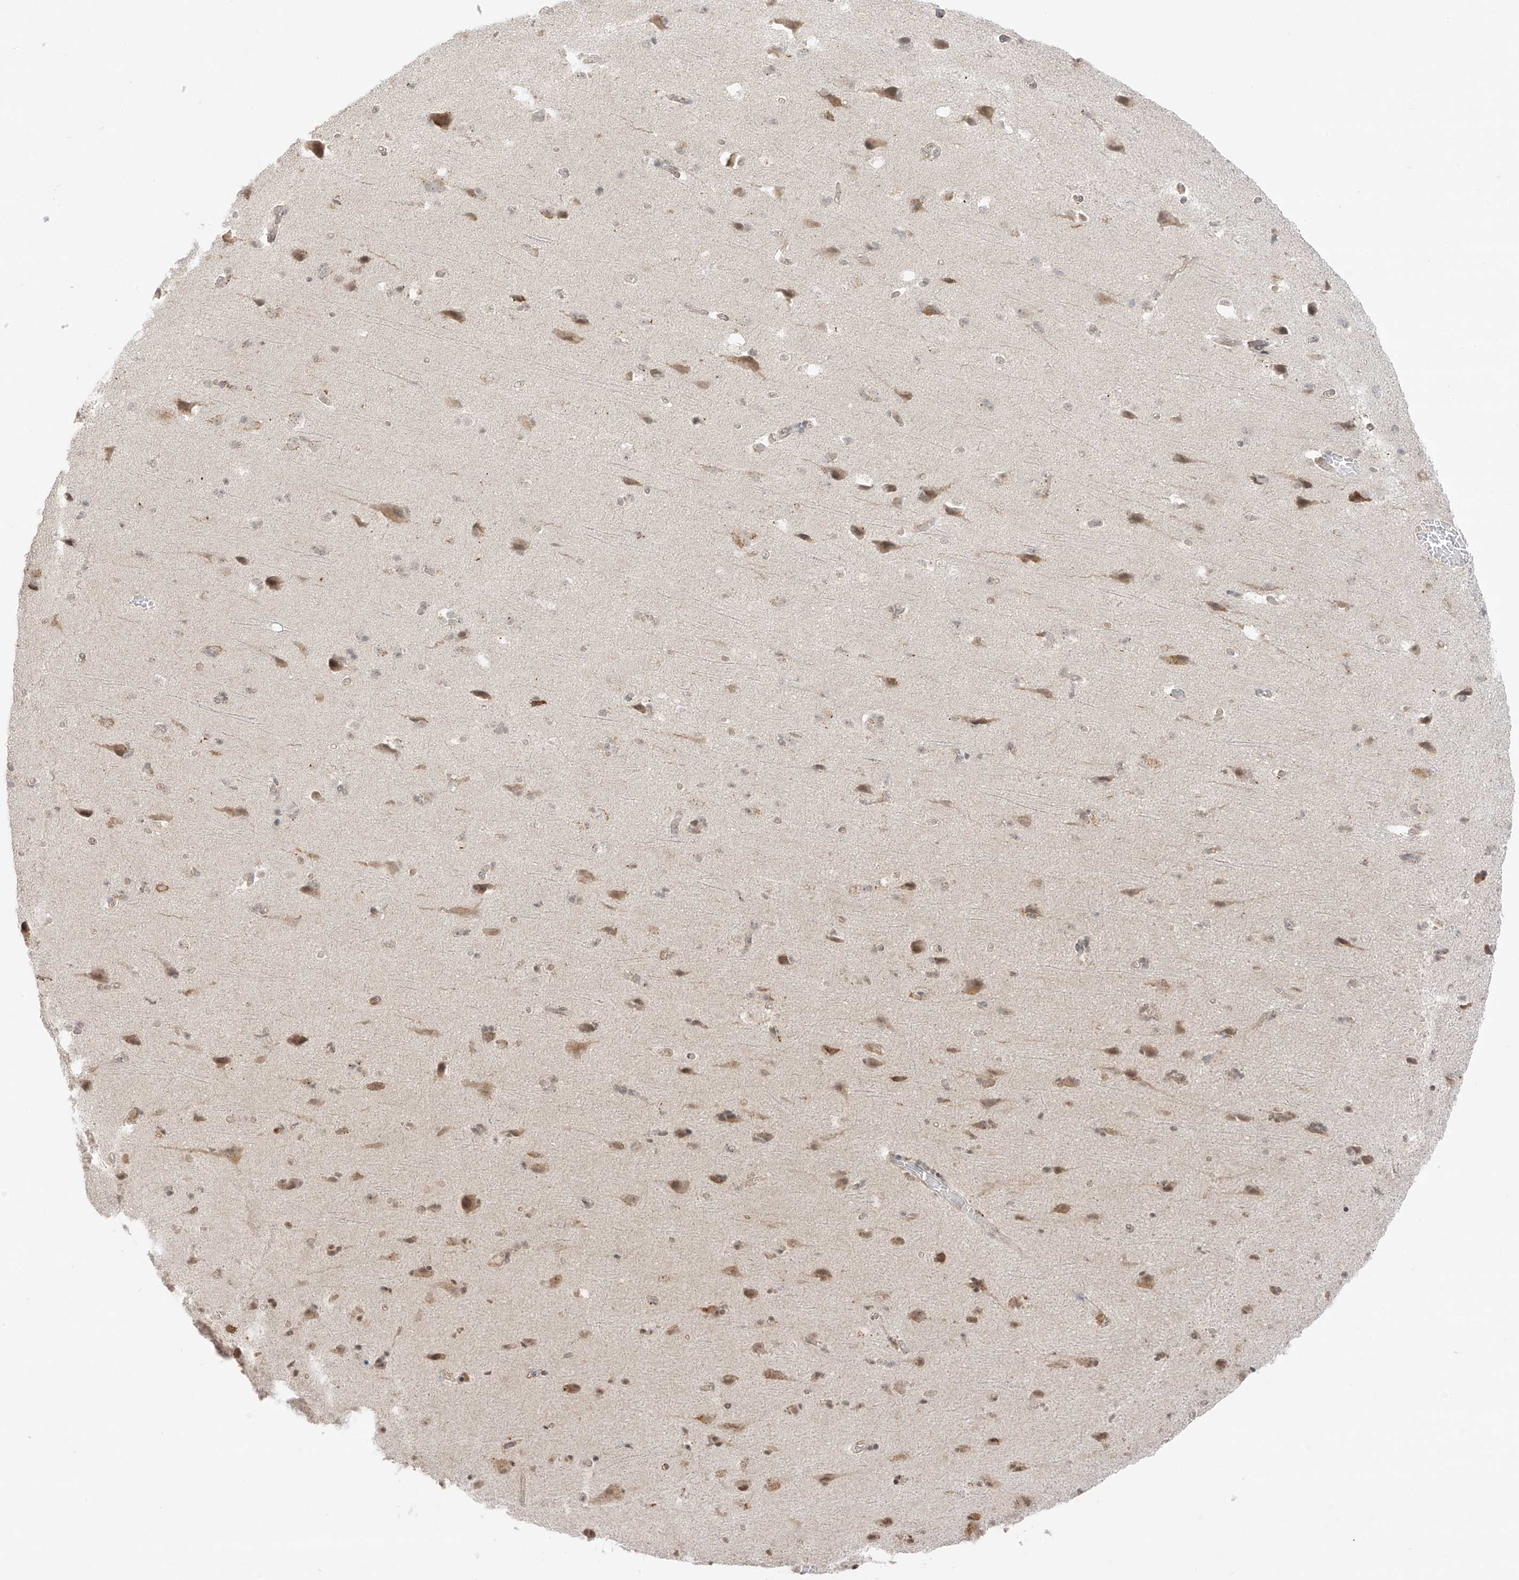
{"staining": {"intensity": "negative", "quantity": "none", "location": "none"}, "tissue": "cerebral cortex", "cell_type": "Endothelial cells", "image_type": "normal", "snomed": [{"axis": "morphology", "description": "Normal tissue, NOS"}, {"axis": "topography", "description": "Cerebral cortex"}], "caption": "Protein analysis of benign cerebral cortex reveals no significant expression in endothelial cells.", "gene": "N4BP3", "patient": {"sex": "male", "age": 62}}